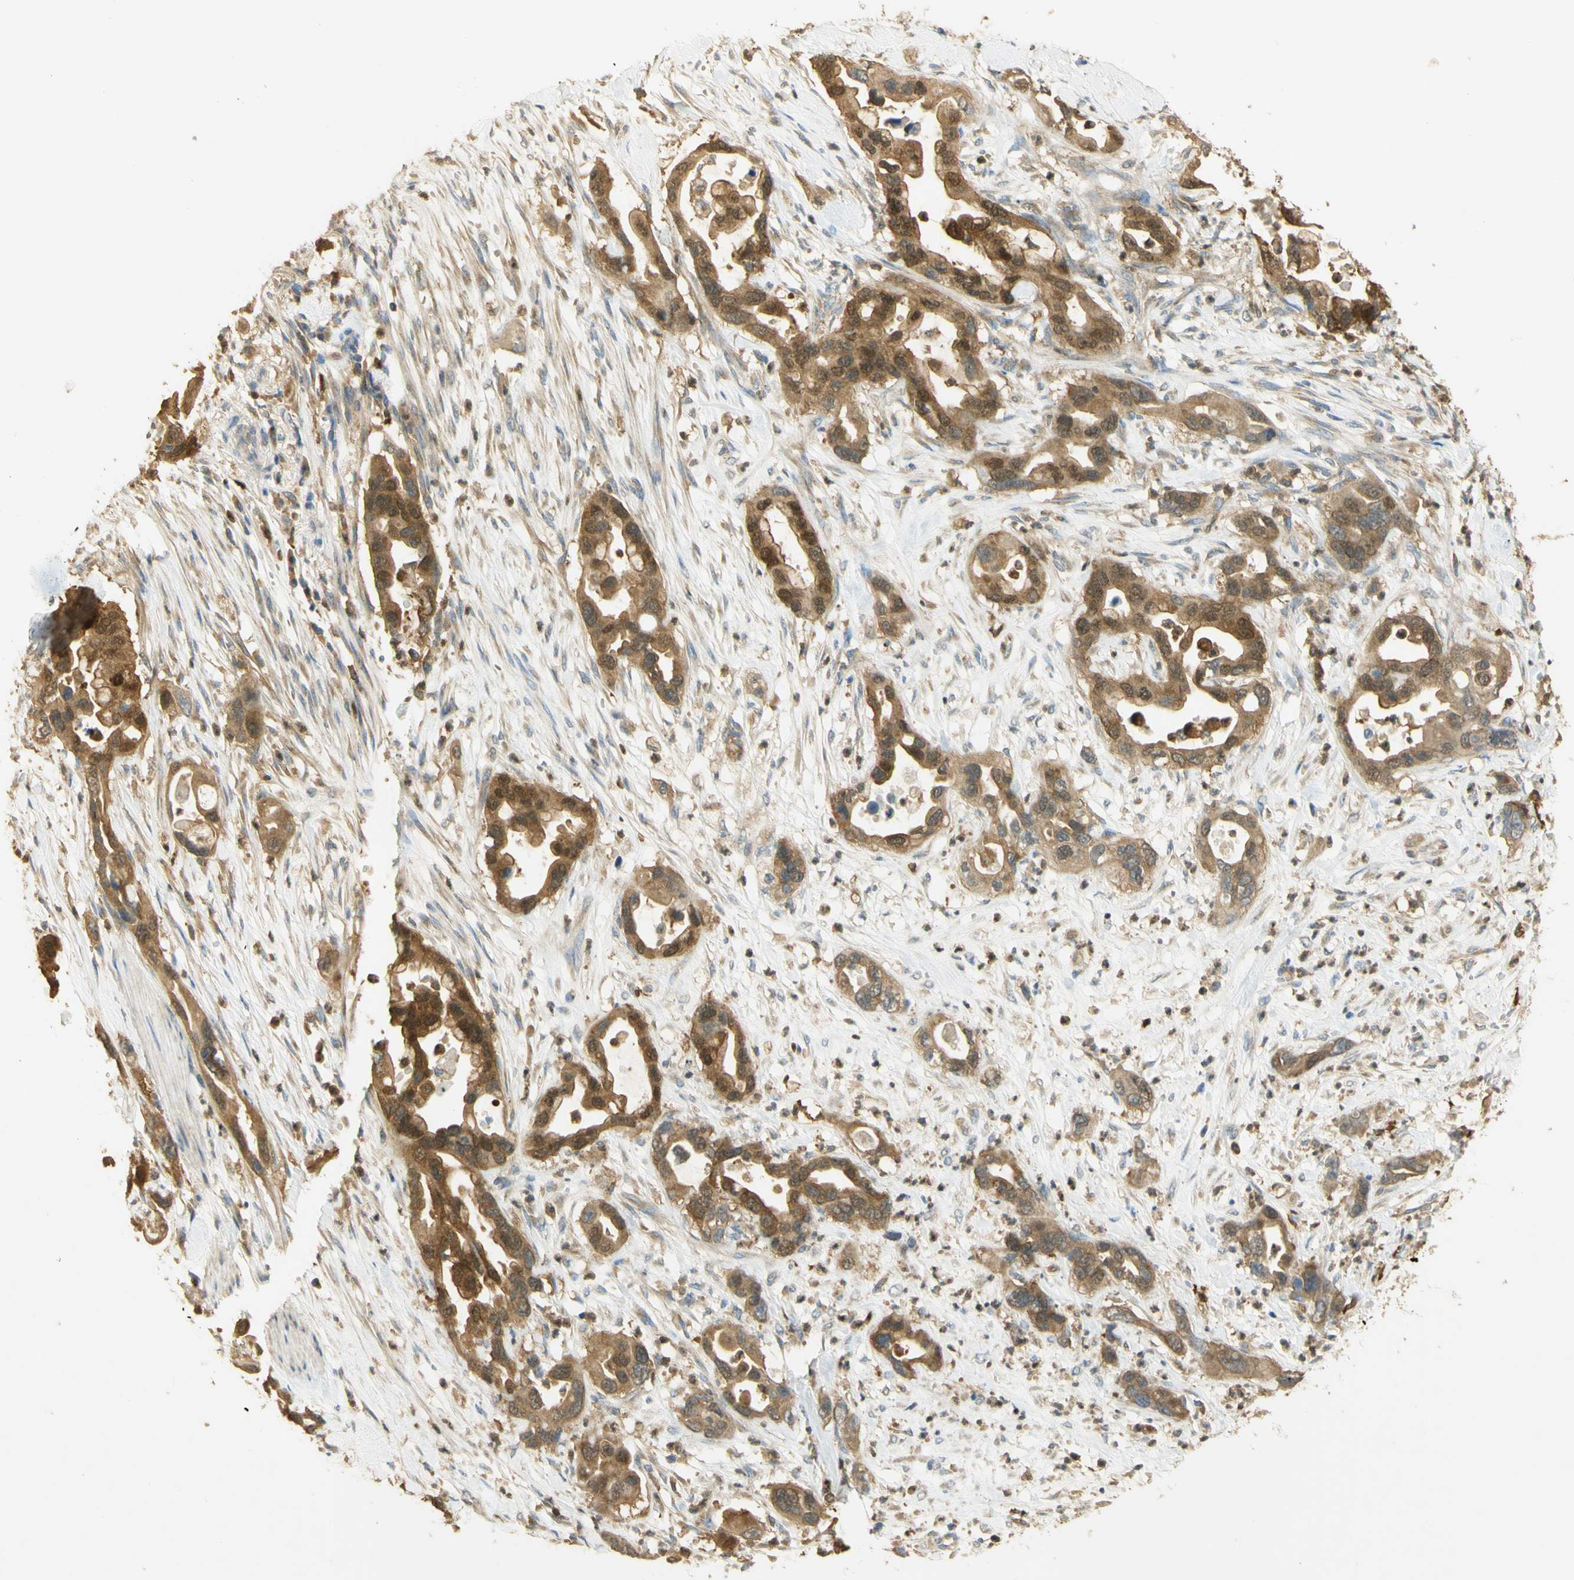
{"staining": {"intensity": "moderate", "quantity": ">75%", "location": "cytoplasmic/membranous,nuclear"}, "tissue": "pancreatic cancer", "cell_type": "Tumor cells", "image_type": "cancer", "snomed": [{"axis": "morphology", "description": "Adenocarcinoma, NOS"}, {"axis": "topography", "description": "Pancreas"}], "caption": "Tumor cells demonstrate medium levels of moderate cytoplasmic/membranous and nuclear staining in about >75% of cells in adenocarcinoma (pancreatic). The protein of interest is shown in brown color, while the nuclei are stained blue.", "gene": "PAK1", "patient": {"sex": "female", "age": 71}}